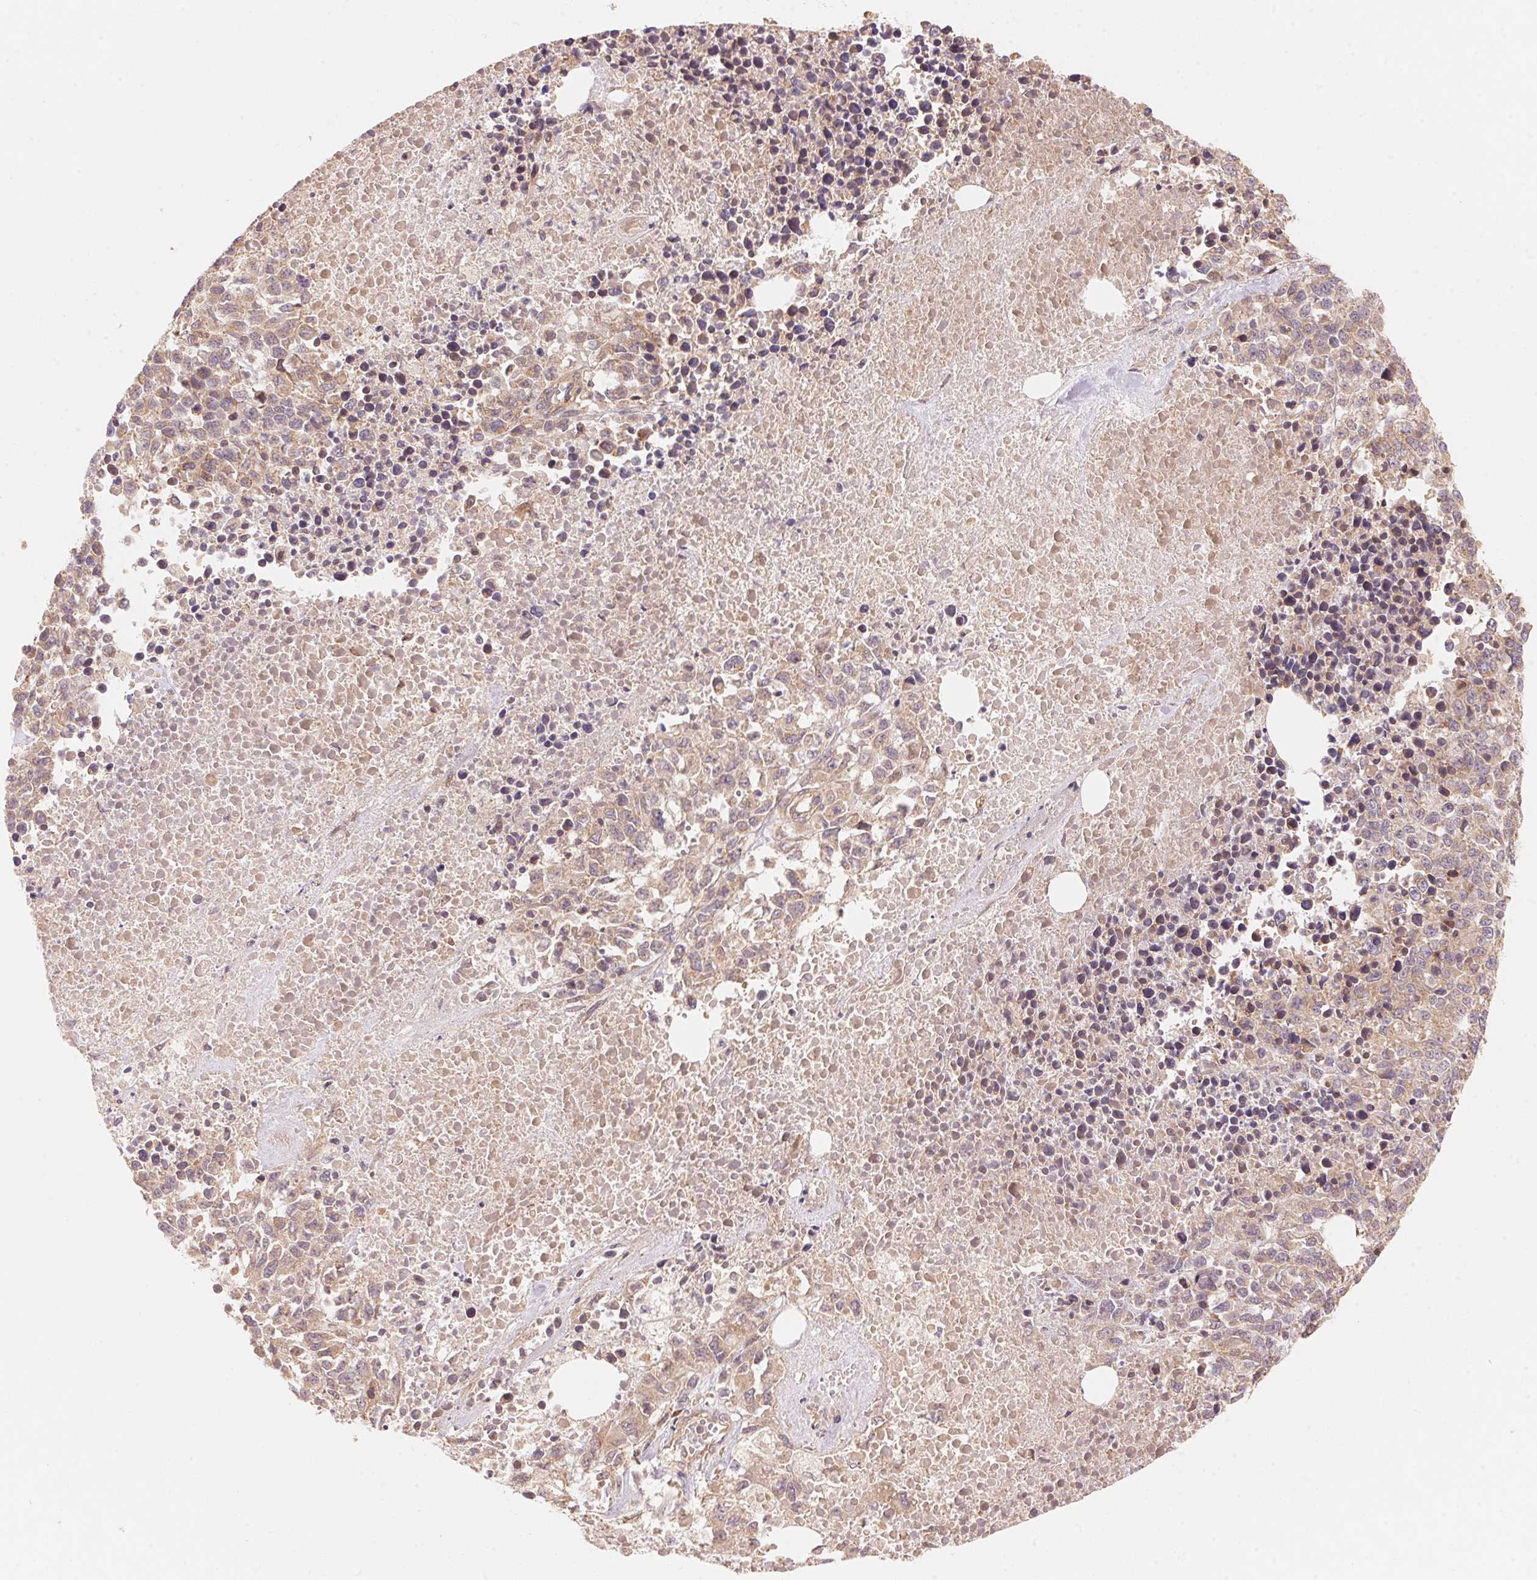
{"staining": {"intensity": "weak", "quantity": "25%-75%", "location": "cytoplasmic/membranous"}, "tissue": "melanoma", "cell_type": "Tumor cells", "image_type": "cancer", "snomed": [{"axis": "morphology", "description": "Malignant melanoma, Metastatic site"}, {"axis": "topography", "description": "Skin"}], "caption": "Protein staining of melanoma tissue exhibits weak cytoplasmic/membranous positivity in approximately 25%-75% of tumor cells.", "gene": "TNIP2", "patient": {"sex": "male", "age": 84}}